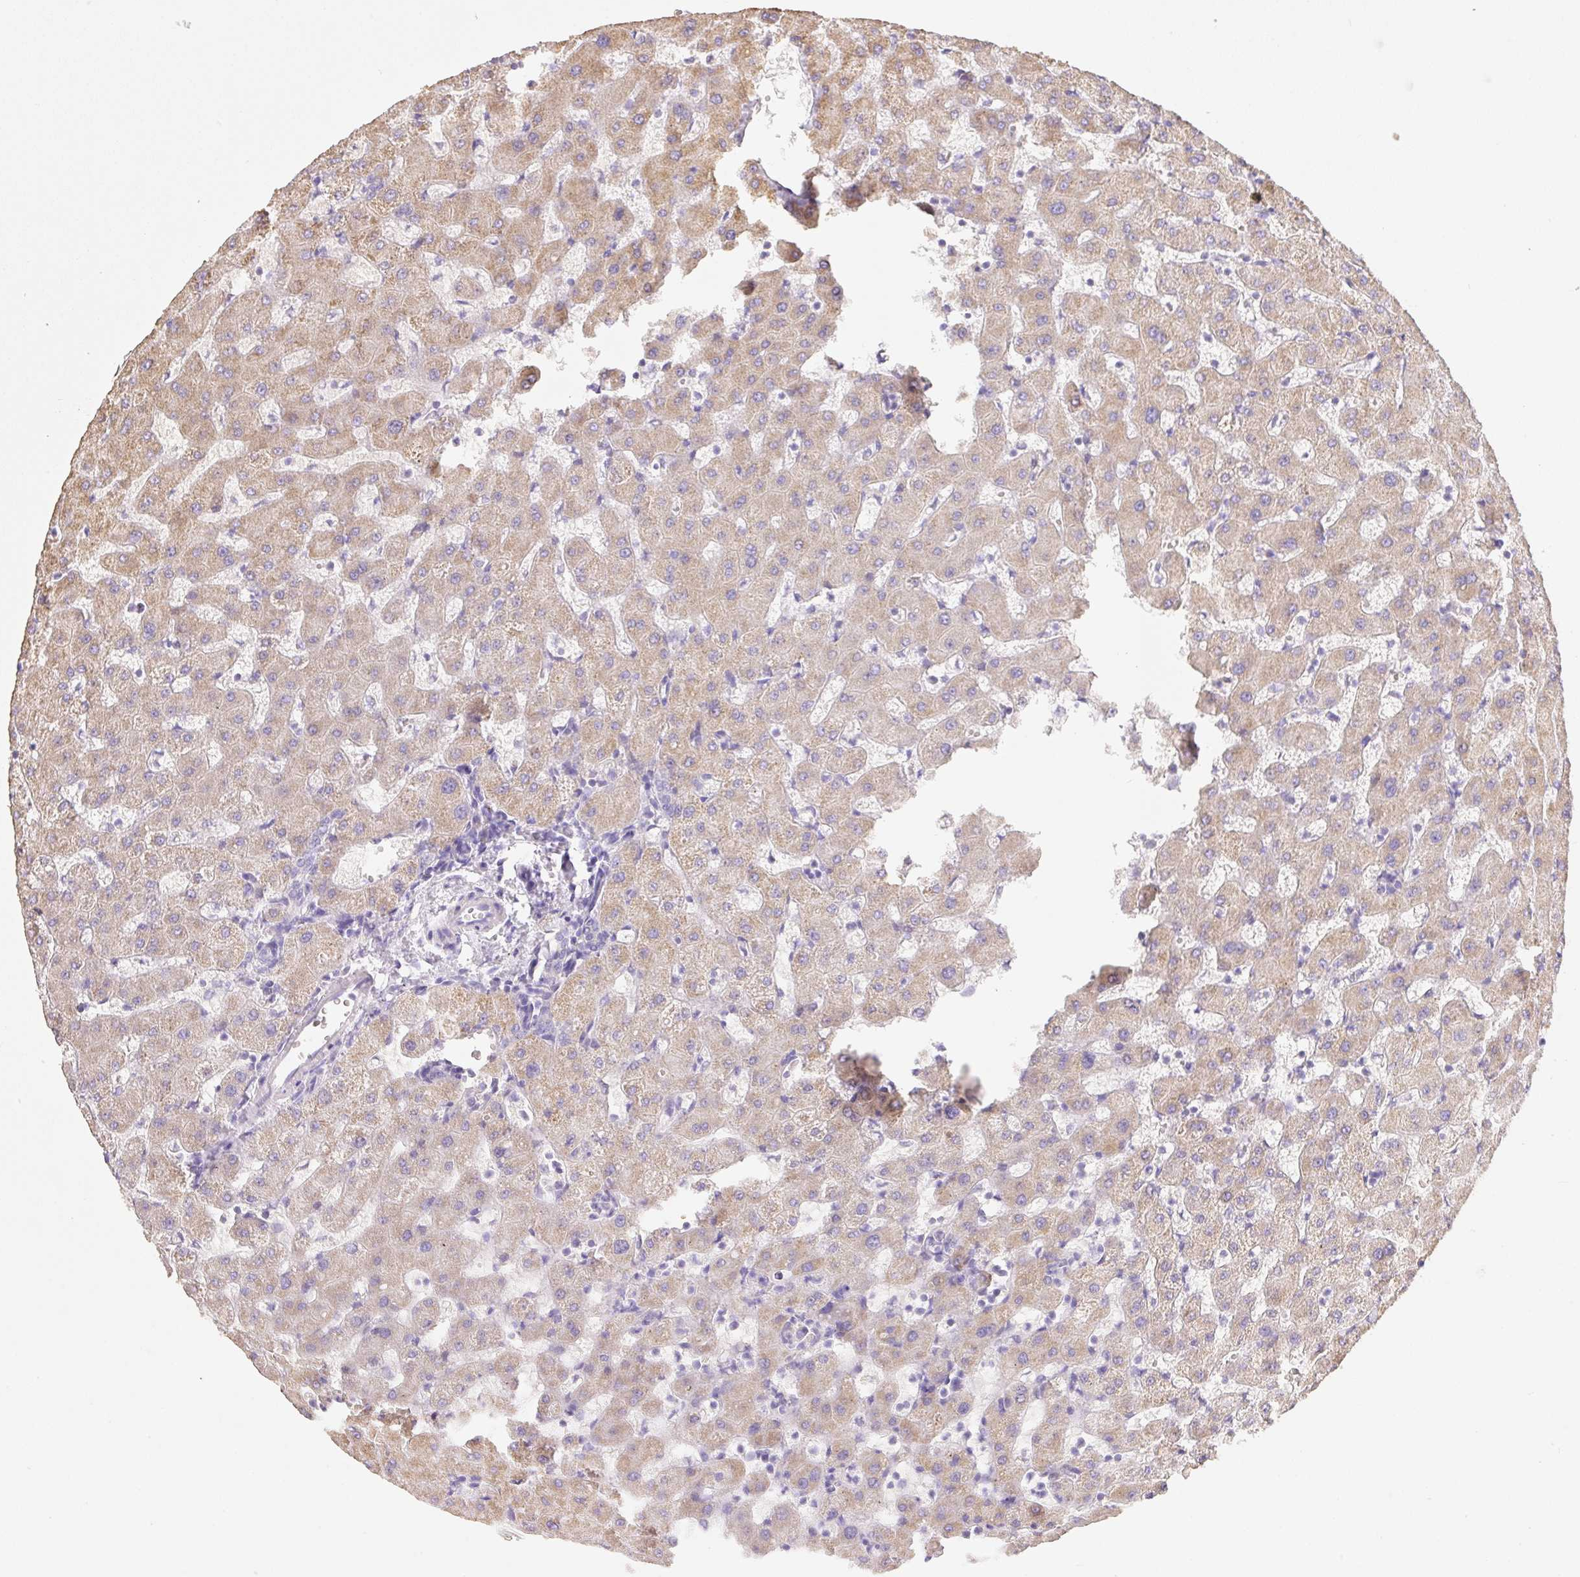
{"staining": {"intensity": "negative", "quantity": "none", "location": "none"}, "tissue": "liver", "cell_type": "Cholangiocytes", "image_type": "normal", "snomed": [{"axis": "morphology", "description": "Normal tissue, NOS"}, {"axis": "topography", "description": "Liver"}], "caption": "Liver was stained to show a protein in brown. There is no significant staining in cholangiocytes.", "gene": "COPZ2", "patient": {"sex": "female", "age": 63}}